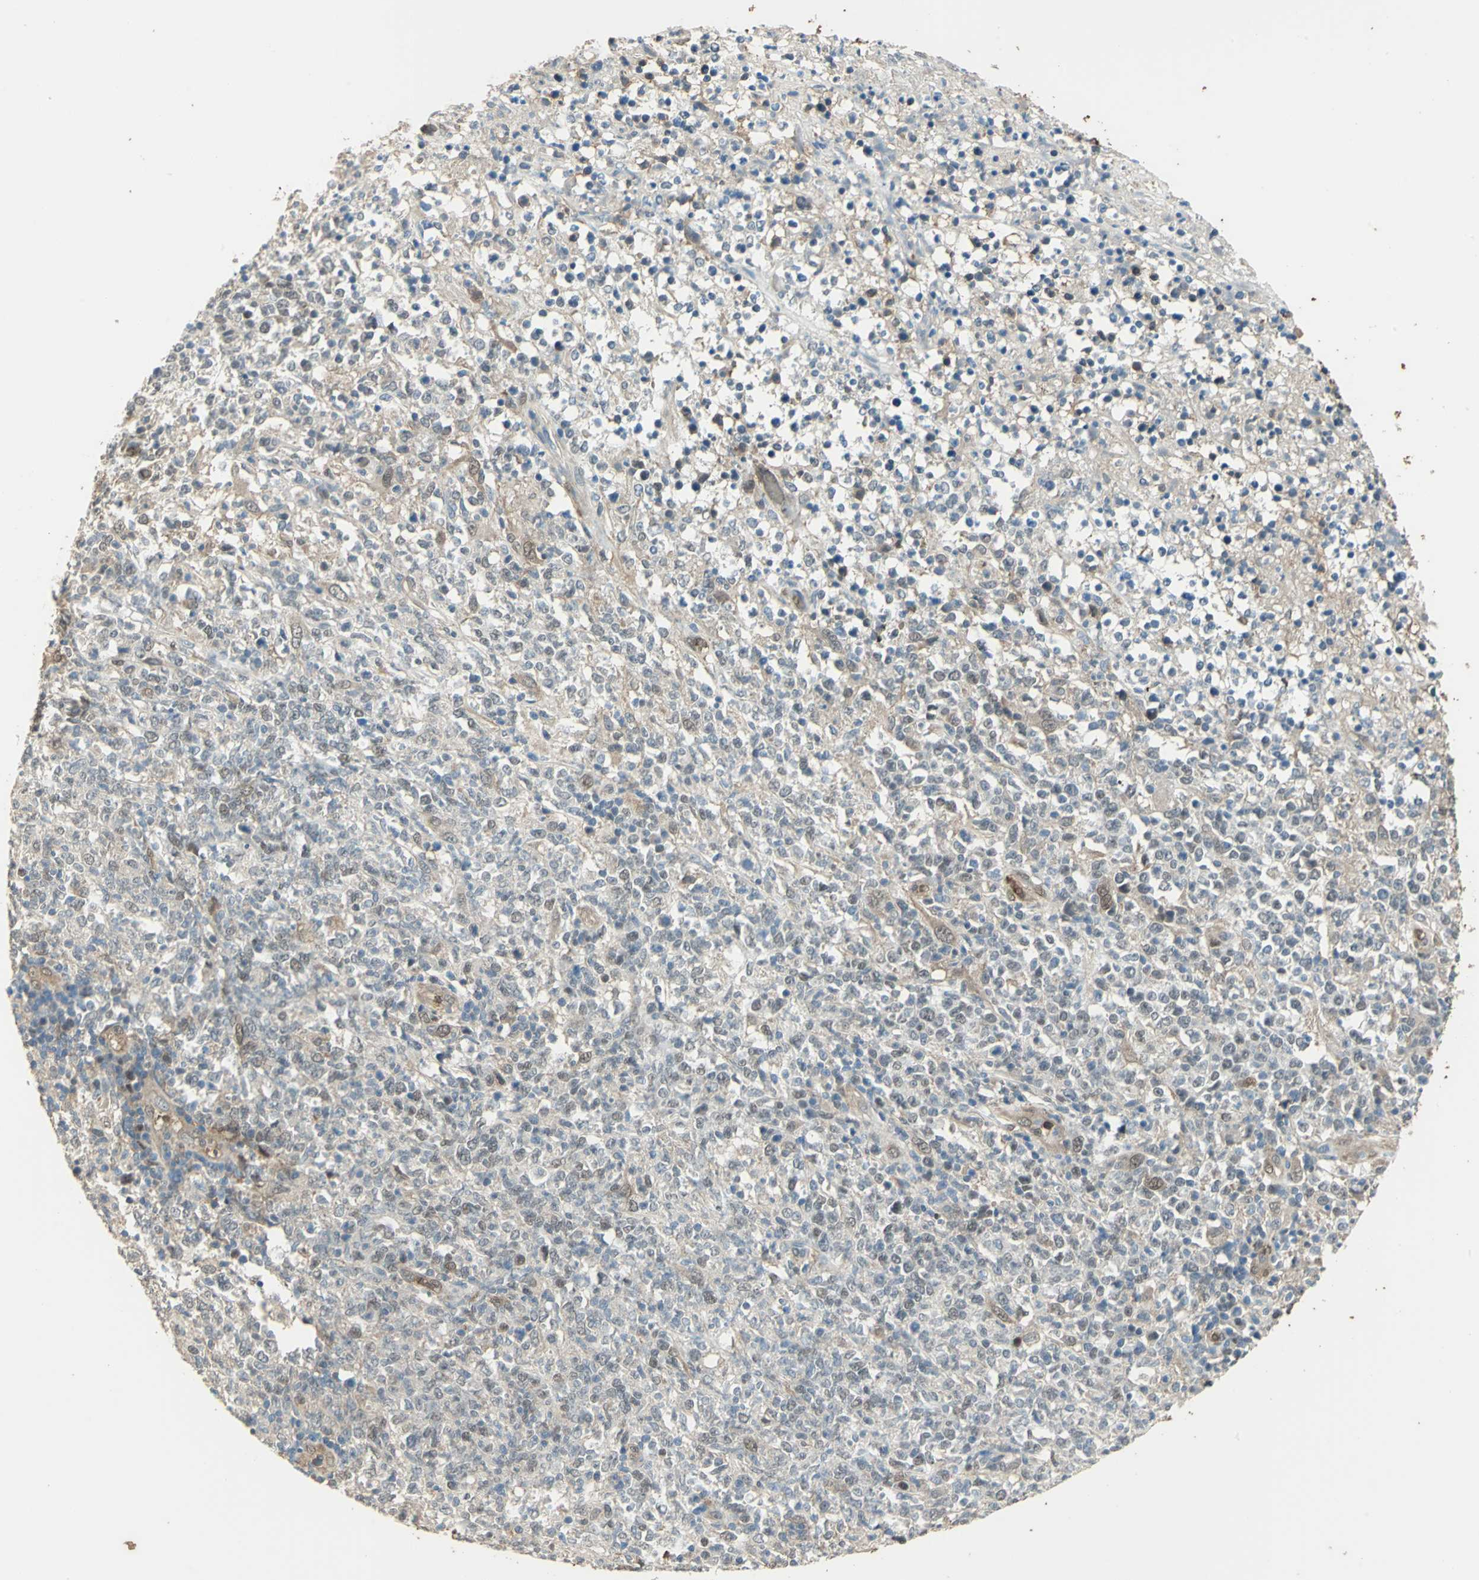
{"staining": {"intensity": "weak", "quantity": "<25%", "location": "cytoplasmic/membranous,nuclear"}, "tissue": "lymphoma", "cell_type": "Tumor cells", "image_type": "cancer", "snomed": [{"axis": "morphology", "description": "Malignant lymphoma, non-Hodgkin's type, High grade"}, {"axis": "topography", "description": "Lymph node"}], "caption": "Lymphoma was stained to show a protein in brown. There is no significant positivity in tumor cells. The staining is performed using DAB brown chromogen with nuclei counter-stained in using hematoxylin.", "gene": "DDAH1", "patient": {"sex": "female", "age": 84}}